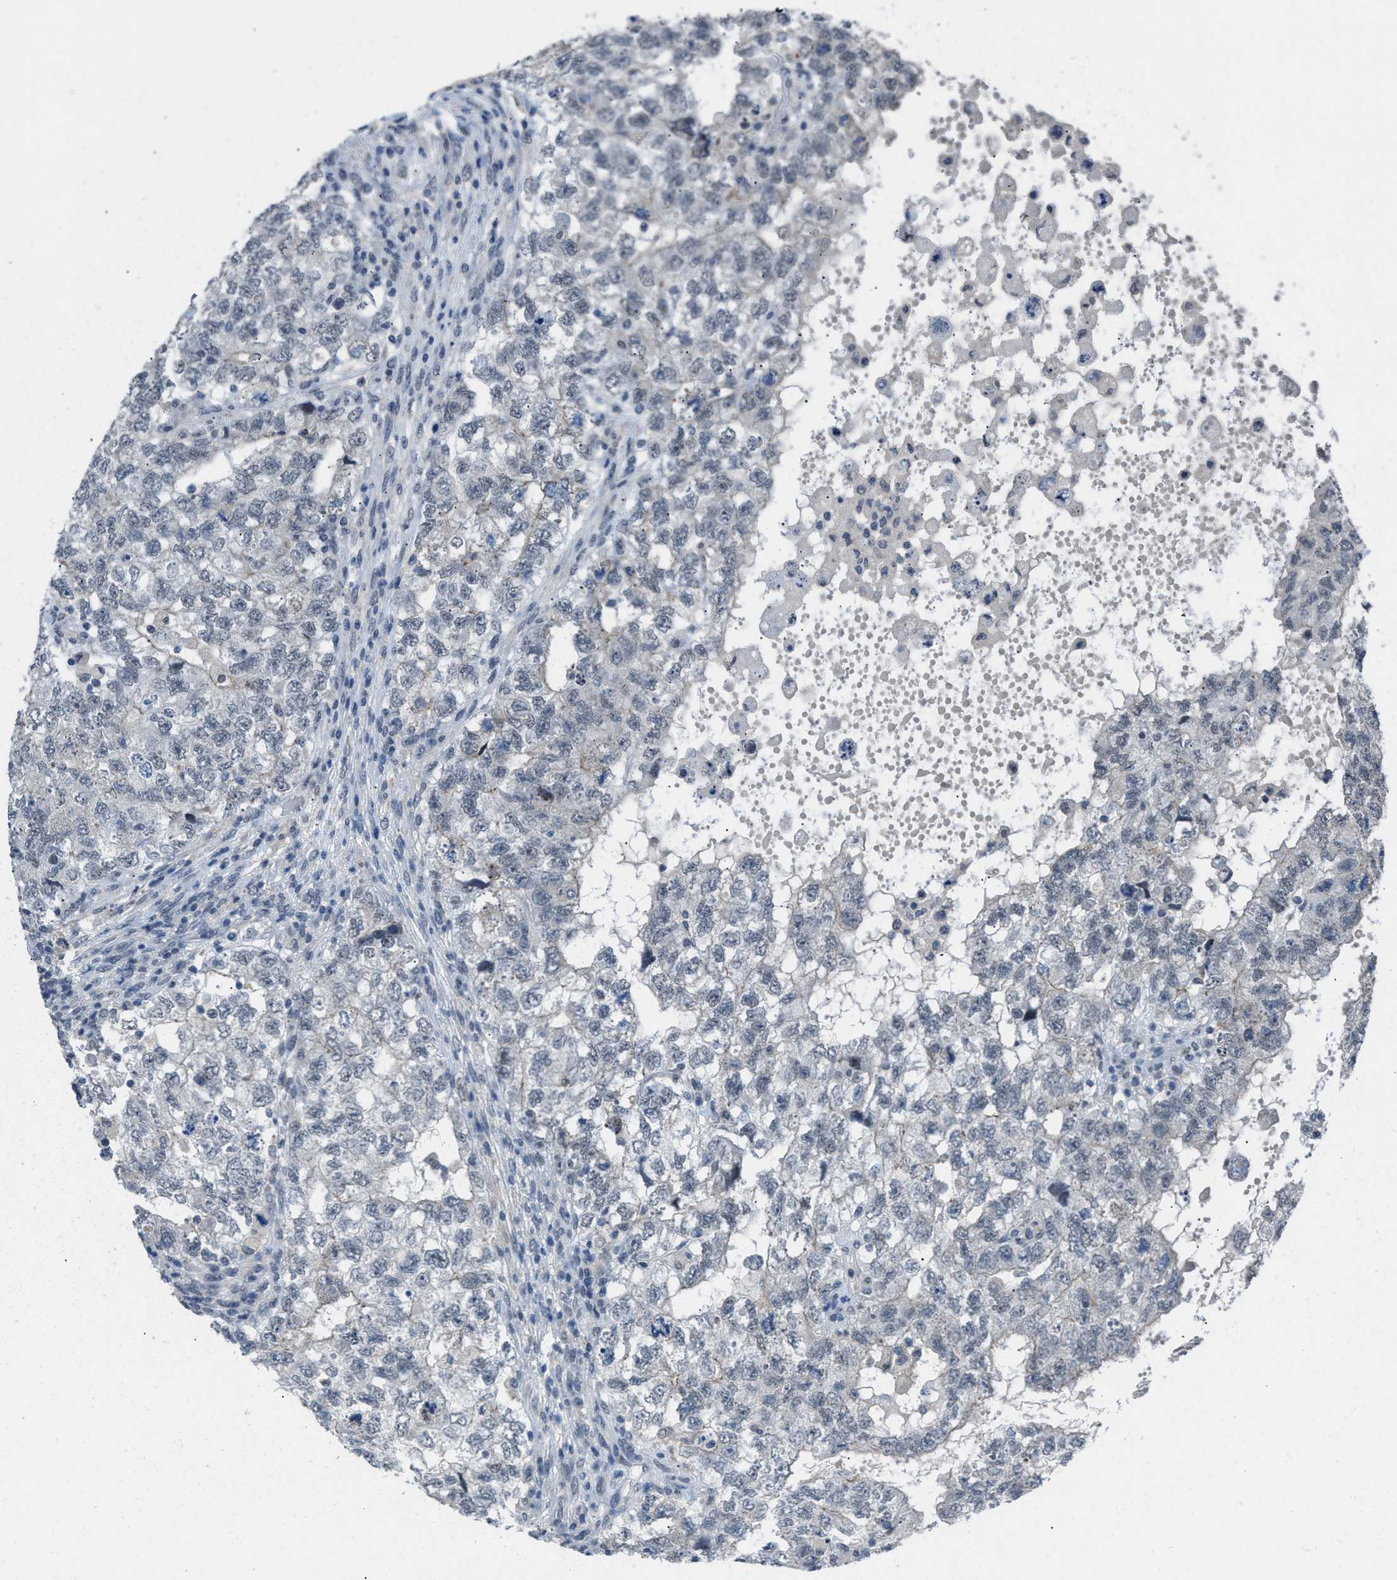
{"staining": {"intensity": "negative", "quantity": "none", "location": "none"}, "tissue": "testis cancer", "cell_type": "Tumor cells", "image_type": "cancer", "snomed": [{"axis": "morphology", "description": "Carcinoma, Embryonal, NOS"}, {"axis": "topography", "description": "Testis"}], "caption": "This is a micrograph of IHC staining of embryonal carcinoma (testis), which shows no staining in tumor cells. (DAB (3,3'-diaminobenzidine) immunohistochemistry visualized using brightfield microscopy, high magnification).", "gene": "ANAPC11", "patient": {"sex": "male", "age": 36}}